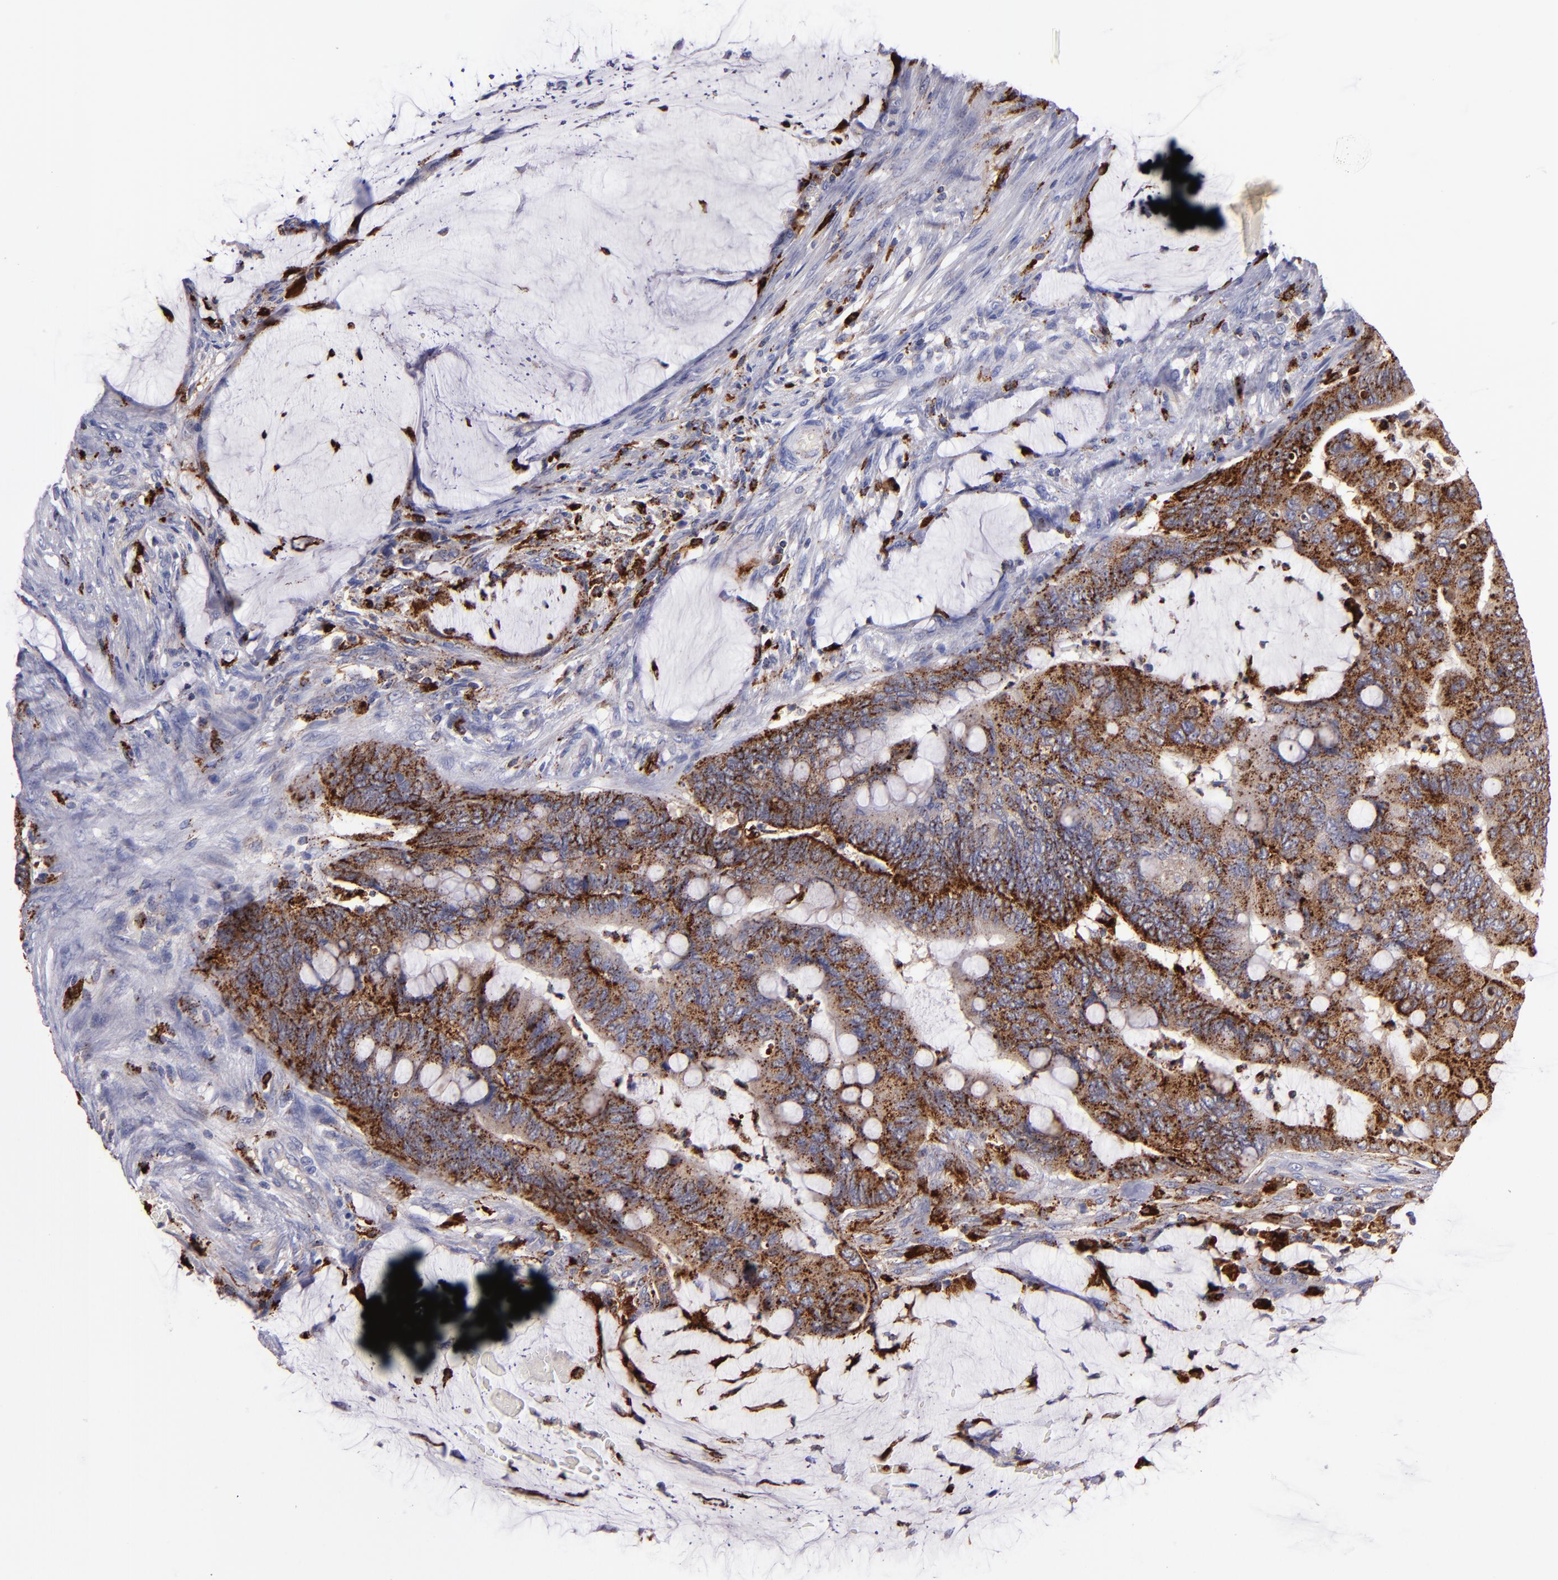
{"staining": {"intensity": "moderate", "quantity": ">75%", "location": "cytoplasmic/membranous"}, "tissue": "colorectal cancer", "cell_type": "Tumor cells", "image_type": "cancer", "snomed": [{"axis": "morphology", "description": "Normal tissue, NOS"}, {"axis": "morphology", "description": "Adenocarcinoma, NOS"}, {"axis": "topography", "description": "Rectum"}], "caption": "Immunohistochemical staining of human colorectal adenocarcinoma demonstrates medium levels of moderate cytoplasmic/membranous expression in about >75% of tumor cells. Nuclei are stained in blue.", "gene": "CTSS", "patient": {"sex": "male", "age": 92}}